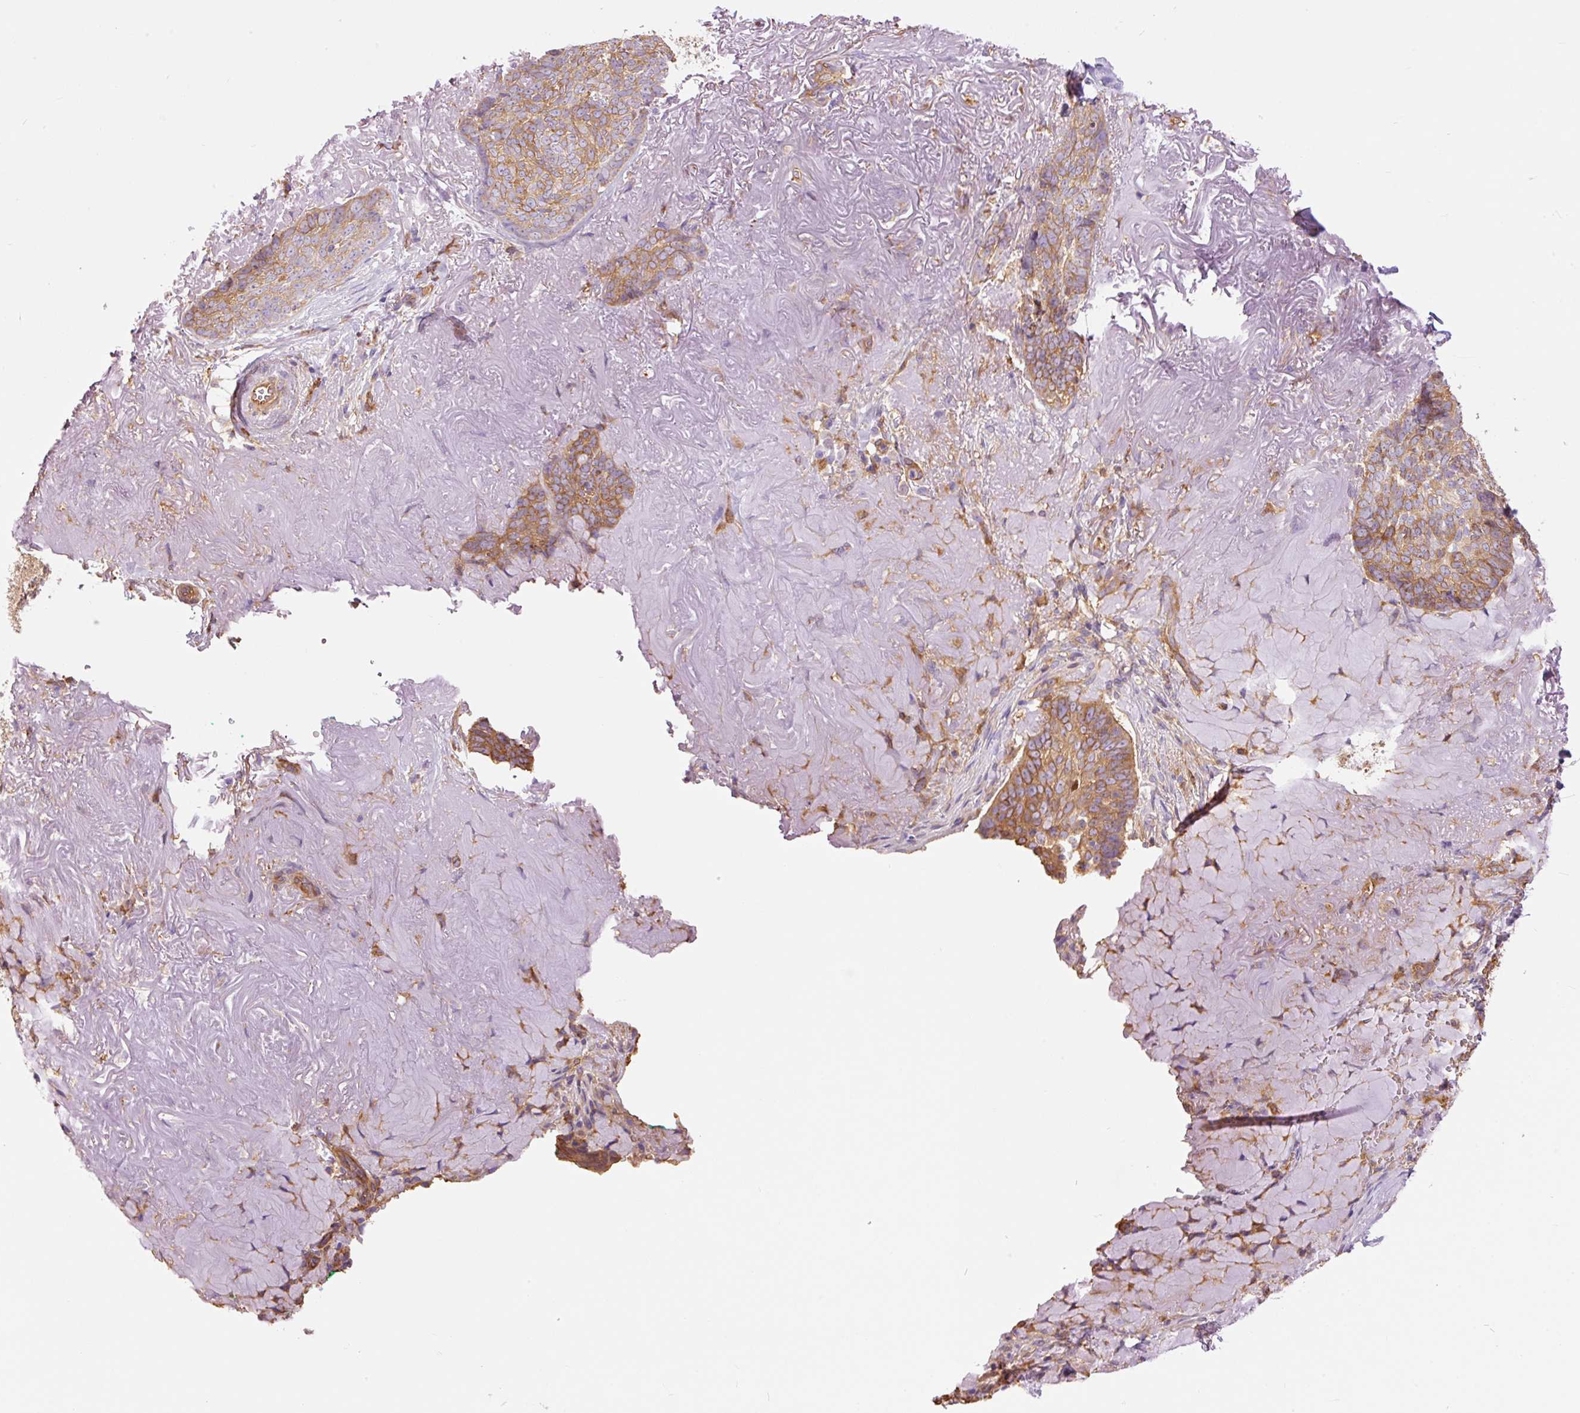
{"staining": {"intensity": "moderate", "quantity": ">75%", "location": "cytoplasmic/membranous"}, "tissue": "skin cancer", "cell_type": "Tumor cells", "image_type": "cancer", "snomed": [{"axis": "morphology", "description": "Basal cell carcinoma"}, {"axis": "topography", "description": "Skin"}, {"axis": "topography", "description": "Skin of face"}], "caption": "This is a photomicrograph of immunohistochemistry staining of skin basal cell carcinoma, which shows moderate expression in the cytoplasmic/membranous of tumor cells.", "gene": "IL10RB", "patient": {"sex": "female", "age": 95}}